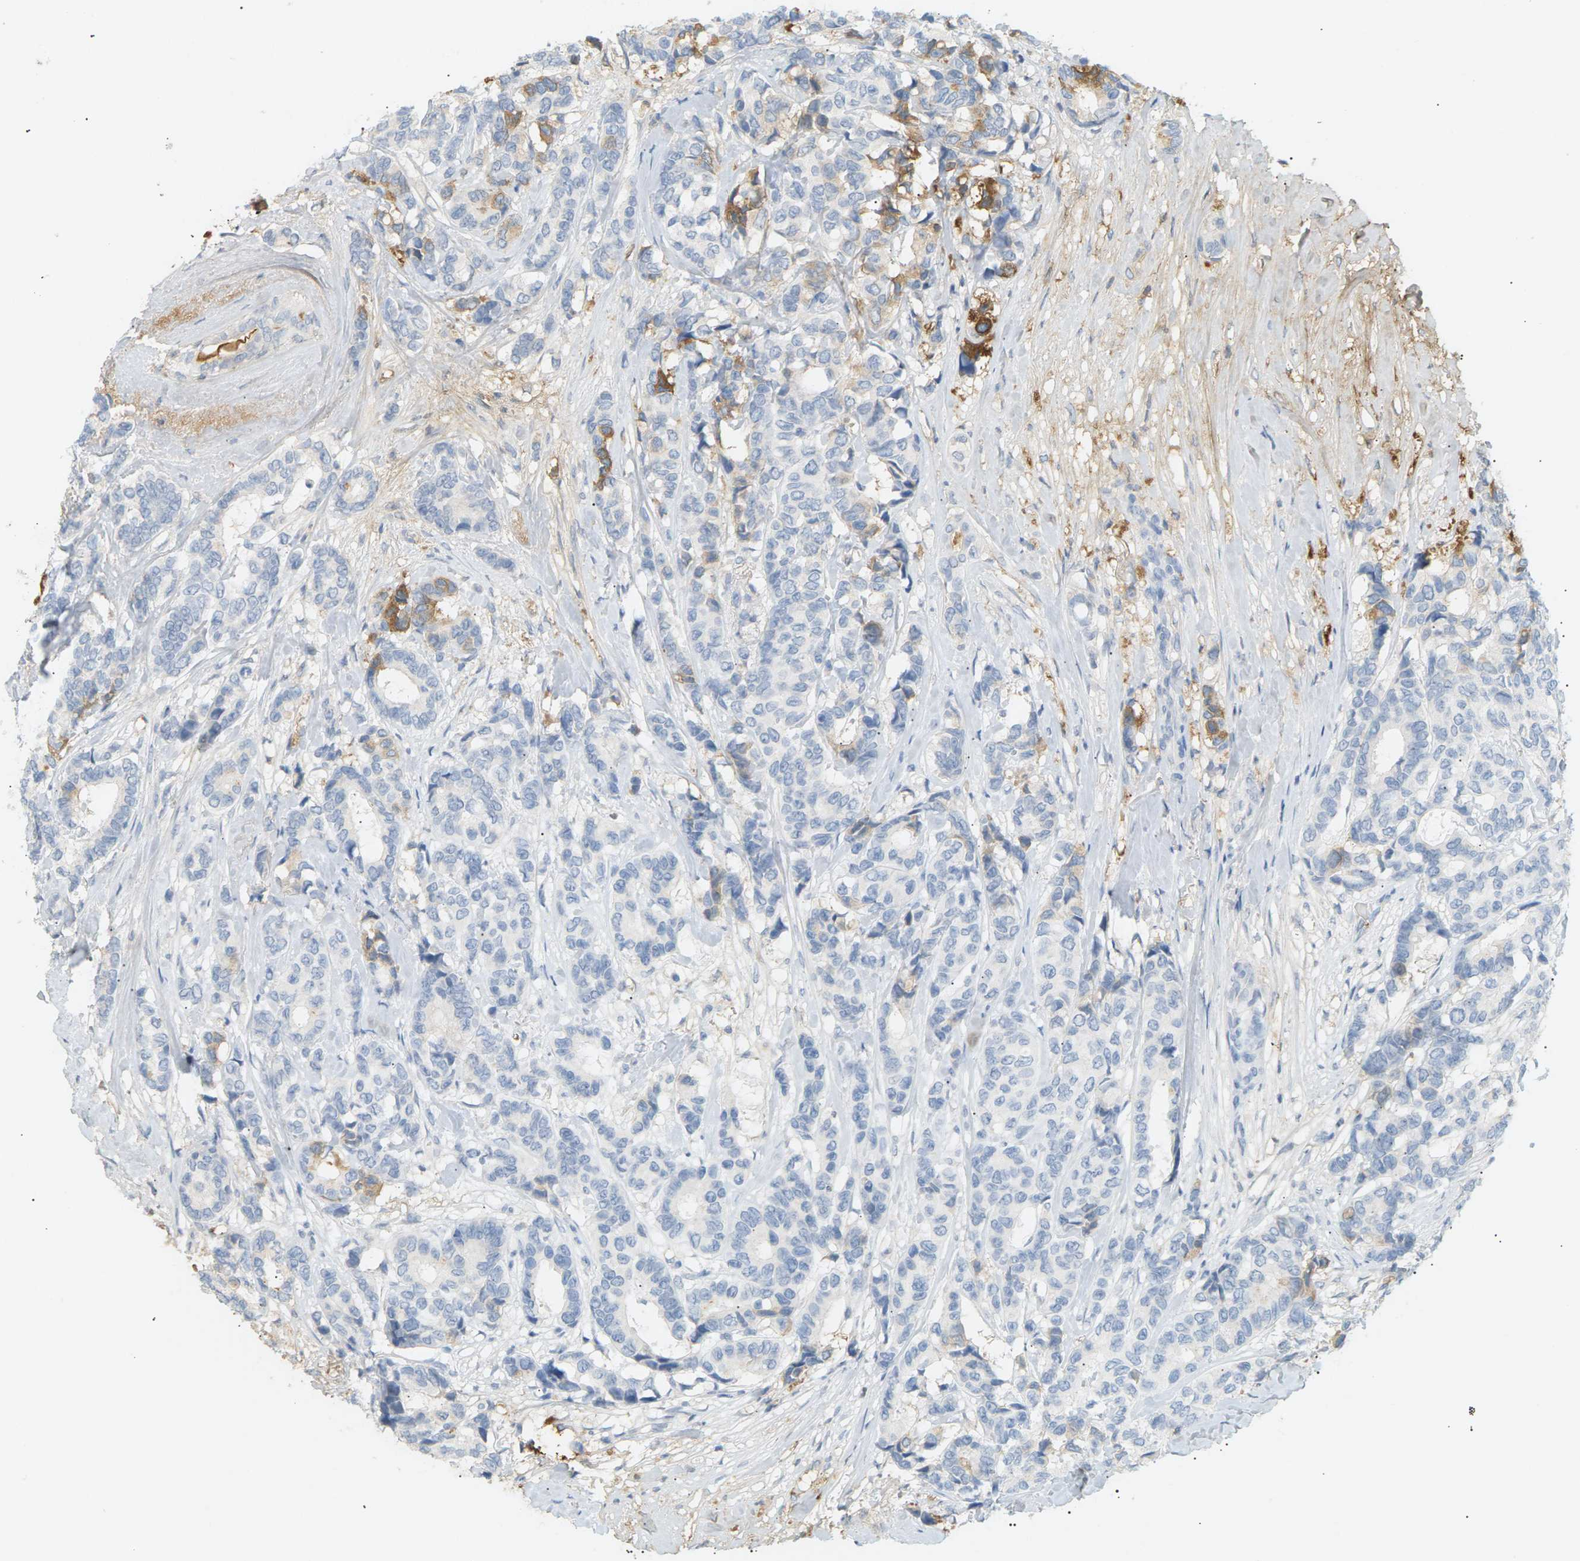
{"staining": {"intensity": "negative", "quantity": "none", "location": "none"}, "tissue": "breast cancer", "cell_type": "Tumor cells", "image_type": "cancer", "snomed": [{"axis": "morphology", "description": "Duct carcinoma"}, {"axis": "topography", "description": "Breast"}], "caption": "IHC histopathology image of neoplastic tissue: breast cancer (invasive ductal carcinoma) stained with DAB reveals no significant protein staining in tumor cells. The staining is performed using DAB (3,3'-diaminobenzidine) brown chromogen with nuclei counter-stained in using hematoxylin.", "gene": "IGLC3", "patient": {"sex": "female", "age": 87}}